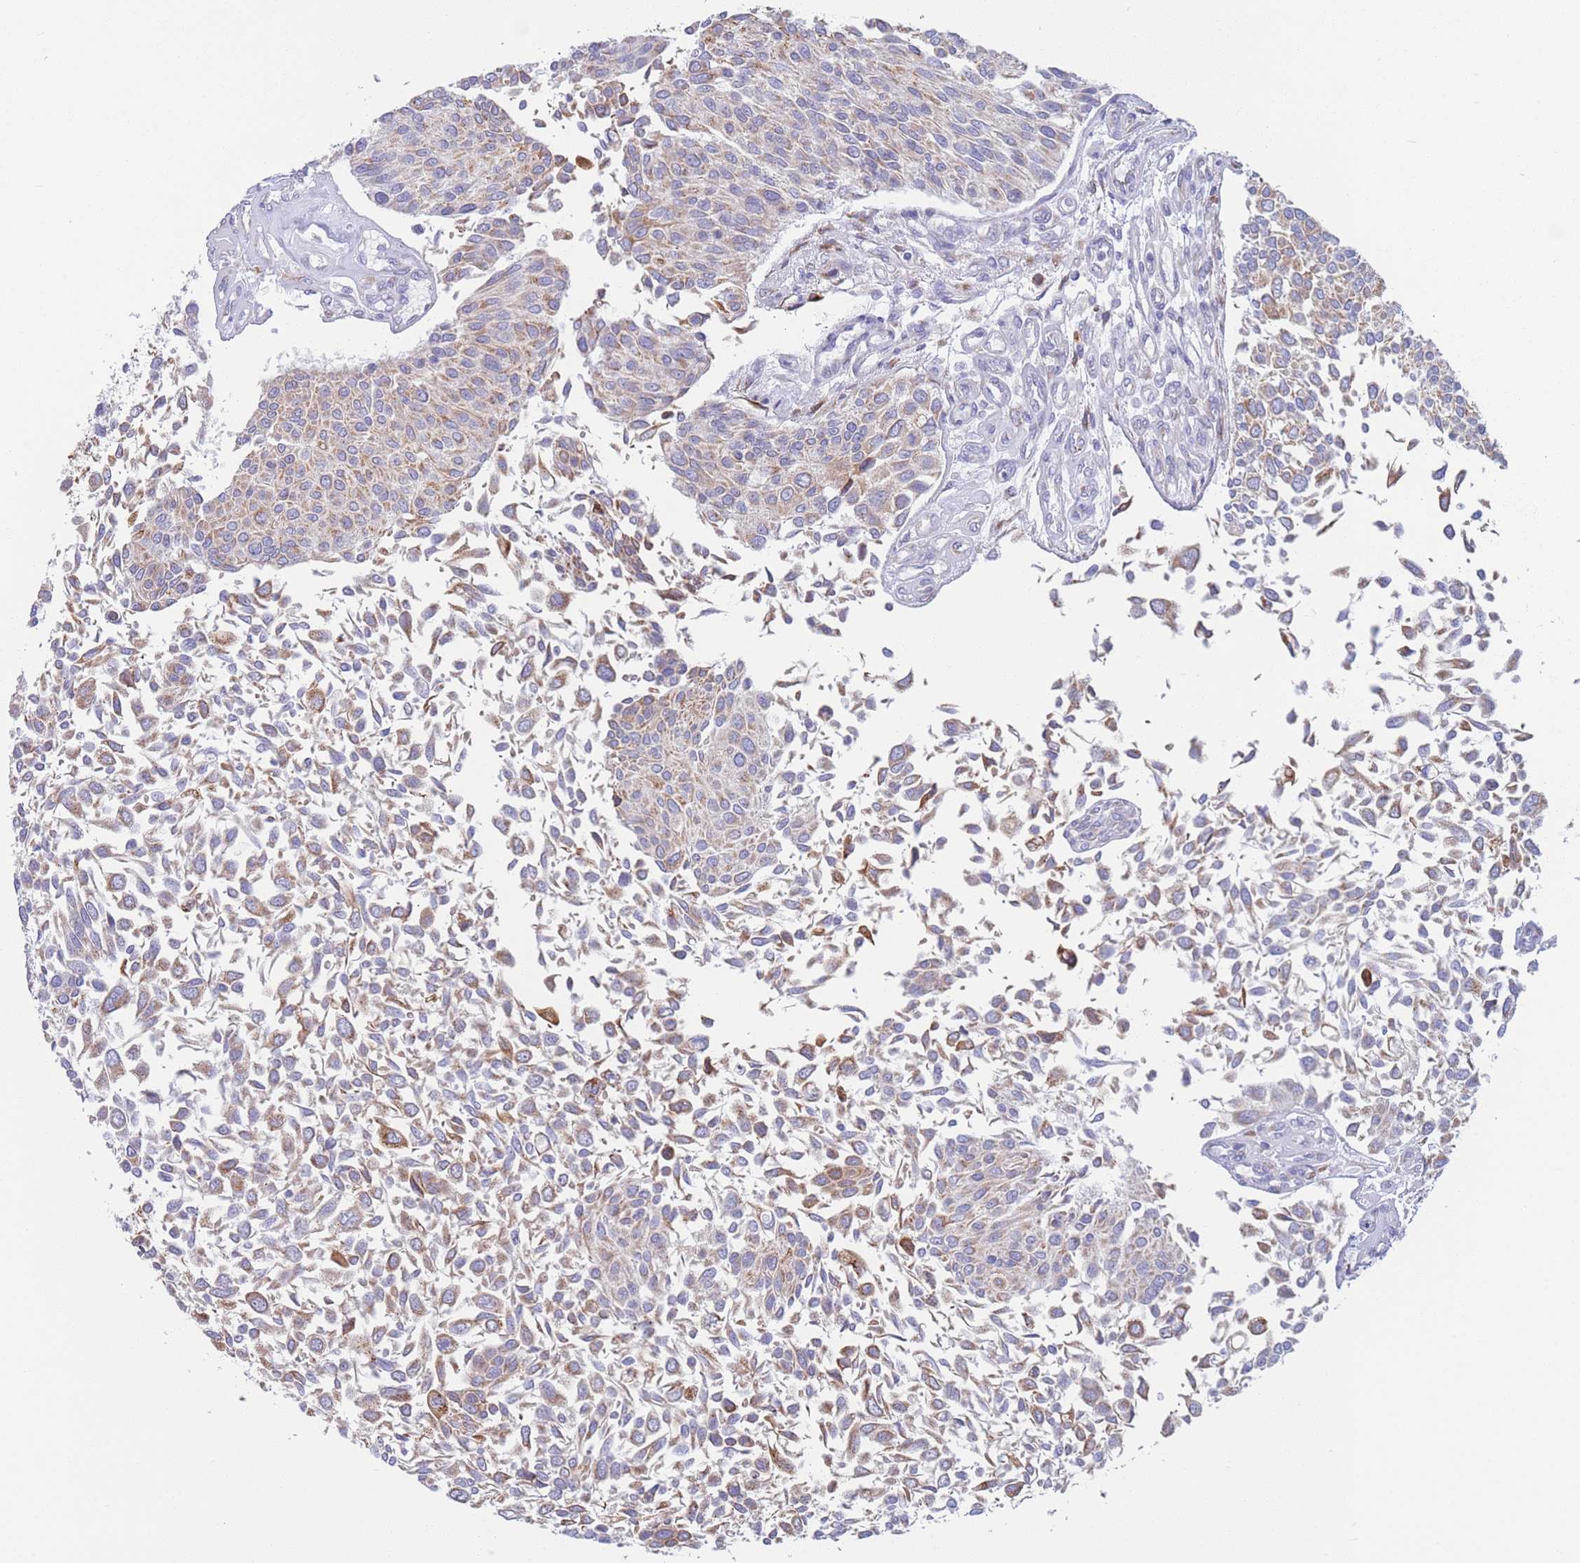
{"staining": {"intensity": "moderate", "quantity": "<25%", "location": "cytoplasmic/membranous"}, "tissue": "urothelial cancer", "cell_type": "Tumor cells", "image_type": "cancer", "snomed": [{"axis": "morphology", "description": "Urothelial carcinoma, NOS"}, {"axis": "topography", "description": "Urinary bladder"}], "caption": "Immunohistochemistry of urothelial cancer demonstrates low levels of moderate cytoplasmic/membranous expression in about <25% of tumor cells.", "gene": "MRPL30", "patient": {"sex": "male", "age": 55}}